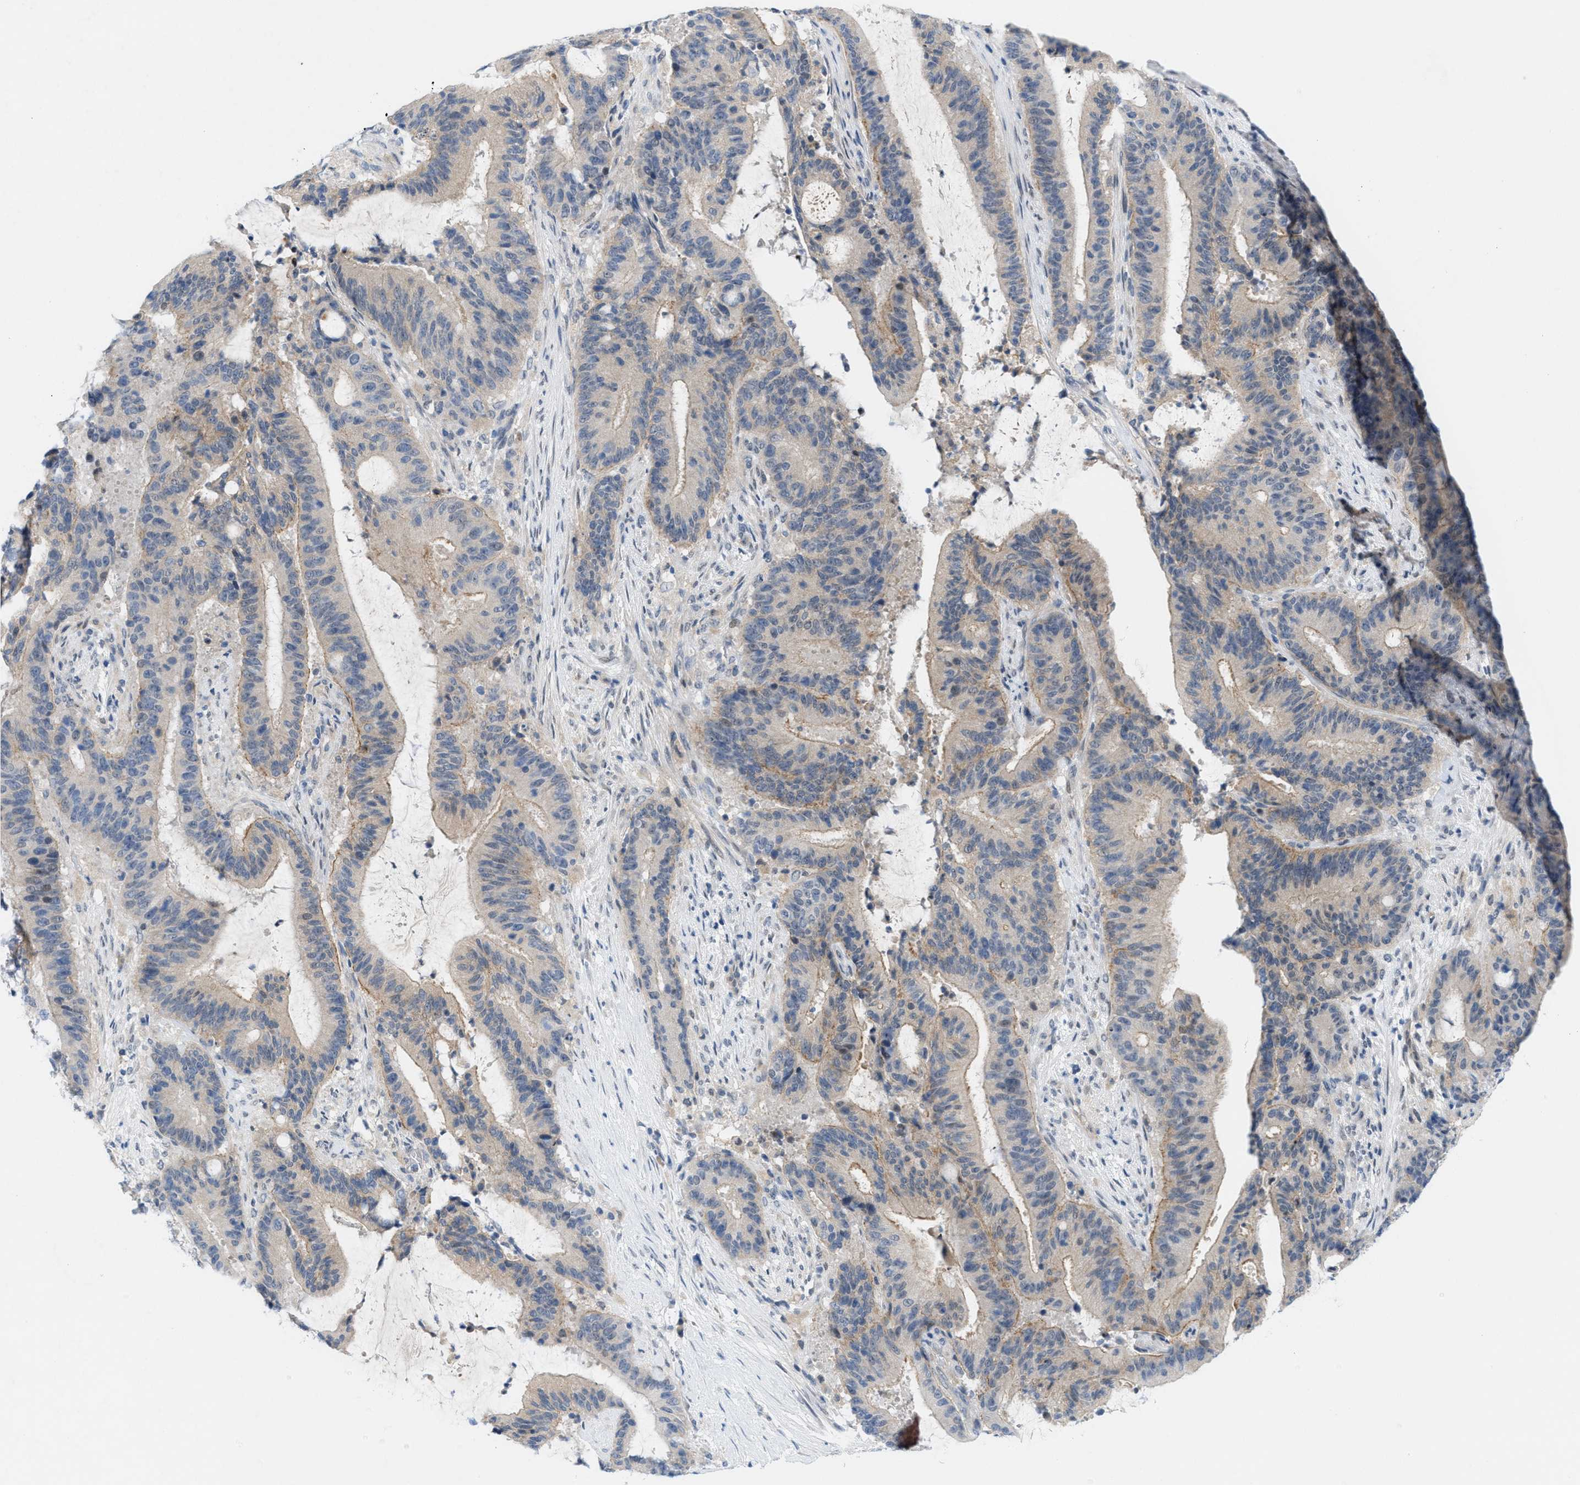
{"staining": {"intensity": "negative", "quantity": "none", "location": "none"}, "tissue": "liver cancer", "cell_type": "Tumor cells", "image_type": "cancer", "snomed": [{"axis": "morphology", "description": "Normal tissue, NOS"}, {"axis": "morphology", "description": "Cholangiocarcinoma"}, {"axis": "topography", "description": "Liver"}, {"axis": "topography", "description": "Peripheral nerve tissue"}], "caption": "Liver cancer was stained to show a protein in brown. There is no significant staining in tumor cells.", "gene": "WIPI2", "patient": {"sex": "female", "age": 73}}